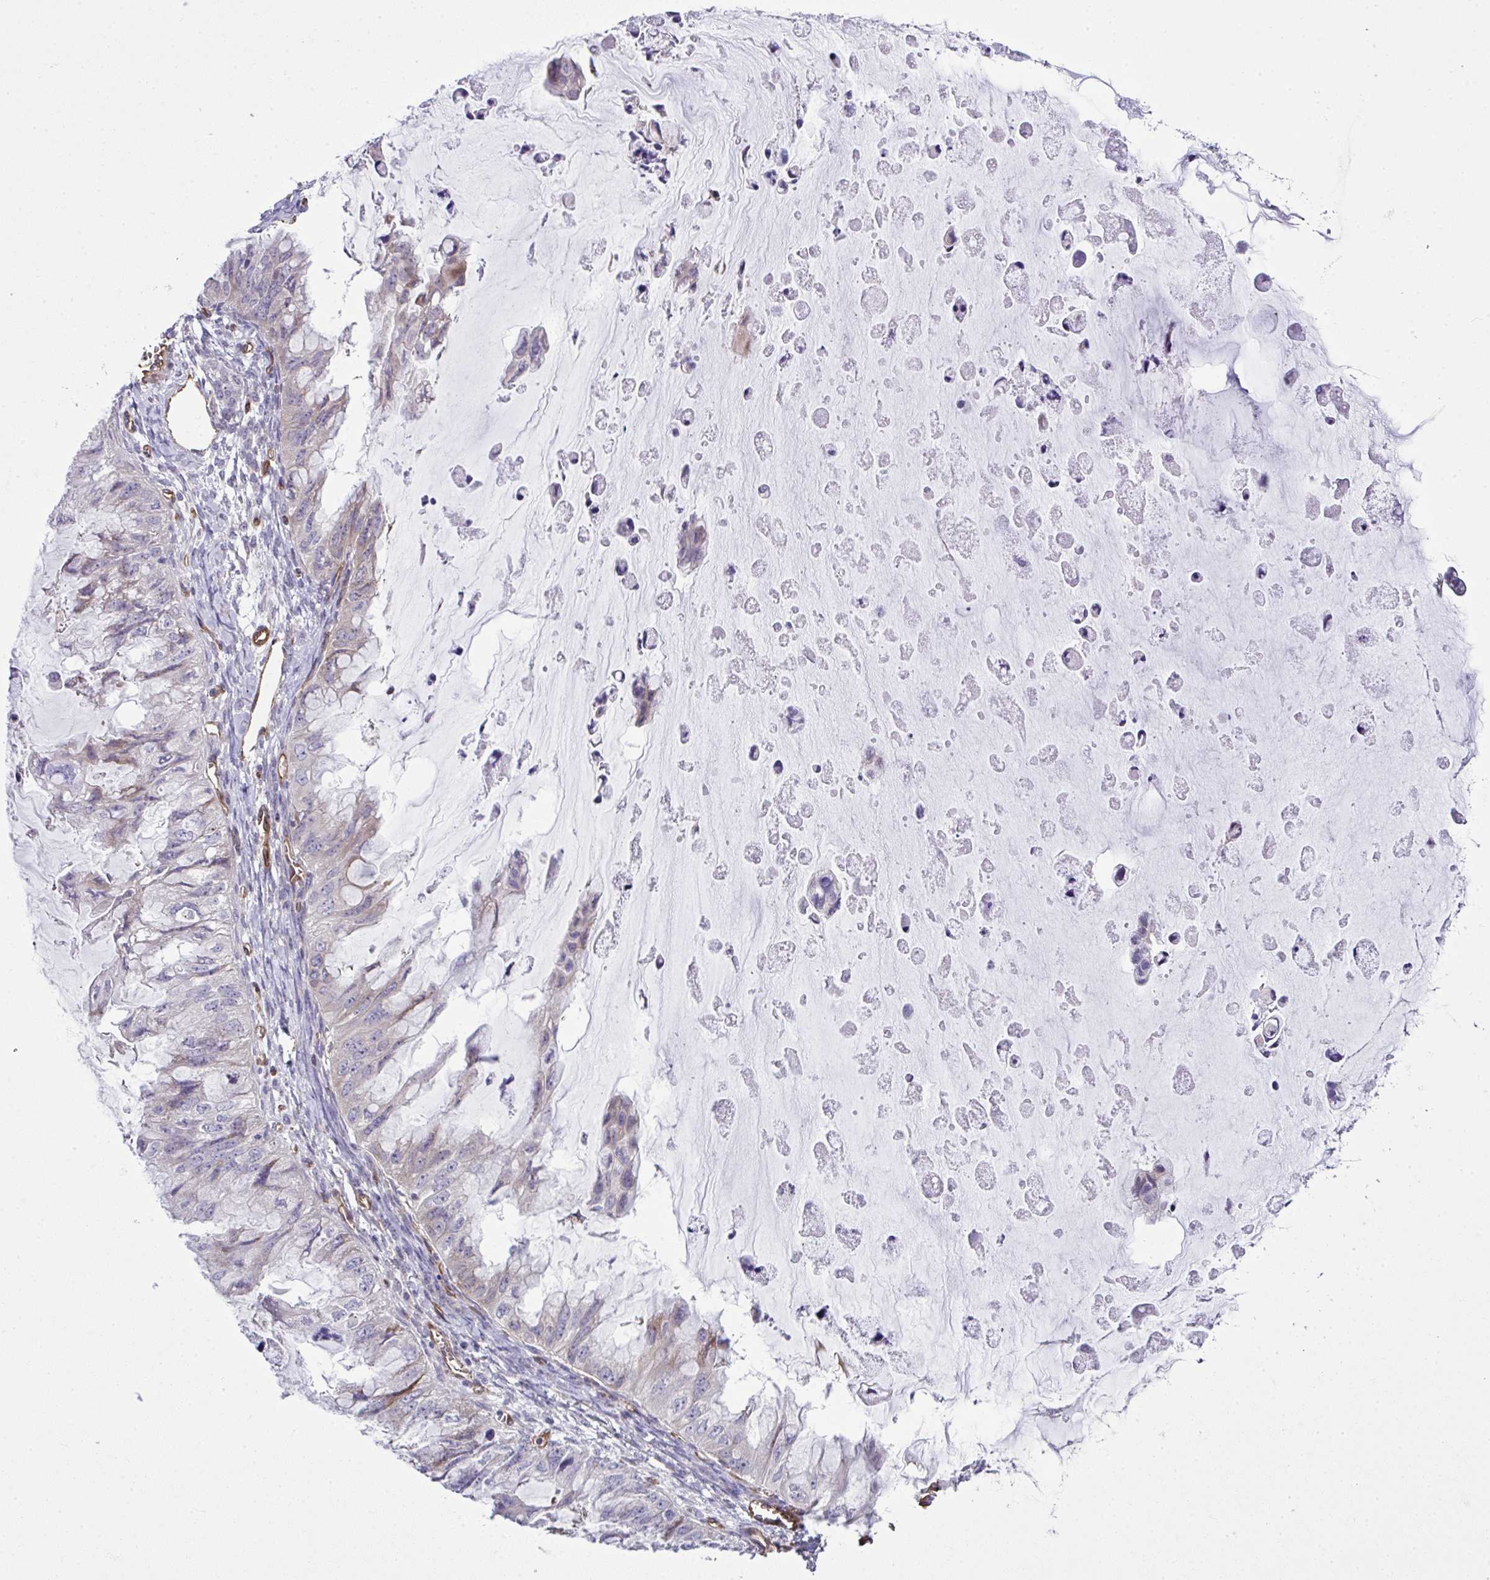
{"staining": {"intensity": "negative", "quantity": "none", "location": "none"}, "tissue": "ovarian cancer", "cell_type": "Tumor cells", "image_type": "cancer", "snomed": [{"axis": "morphology", "description": "Cystadenocarcinoma, mucinous, NOS"}, {"axis": "topography", "description": "Ovary"}], "caption": "There is no significant expression in tumor cells of mucinous cystadenocarcinoma (ovarian).", "gene": "RSKR", "patient": {"sex": "female", "age": 72}}